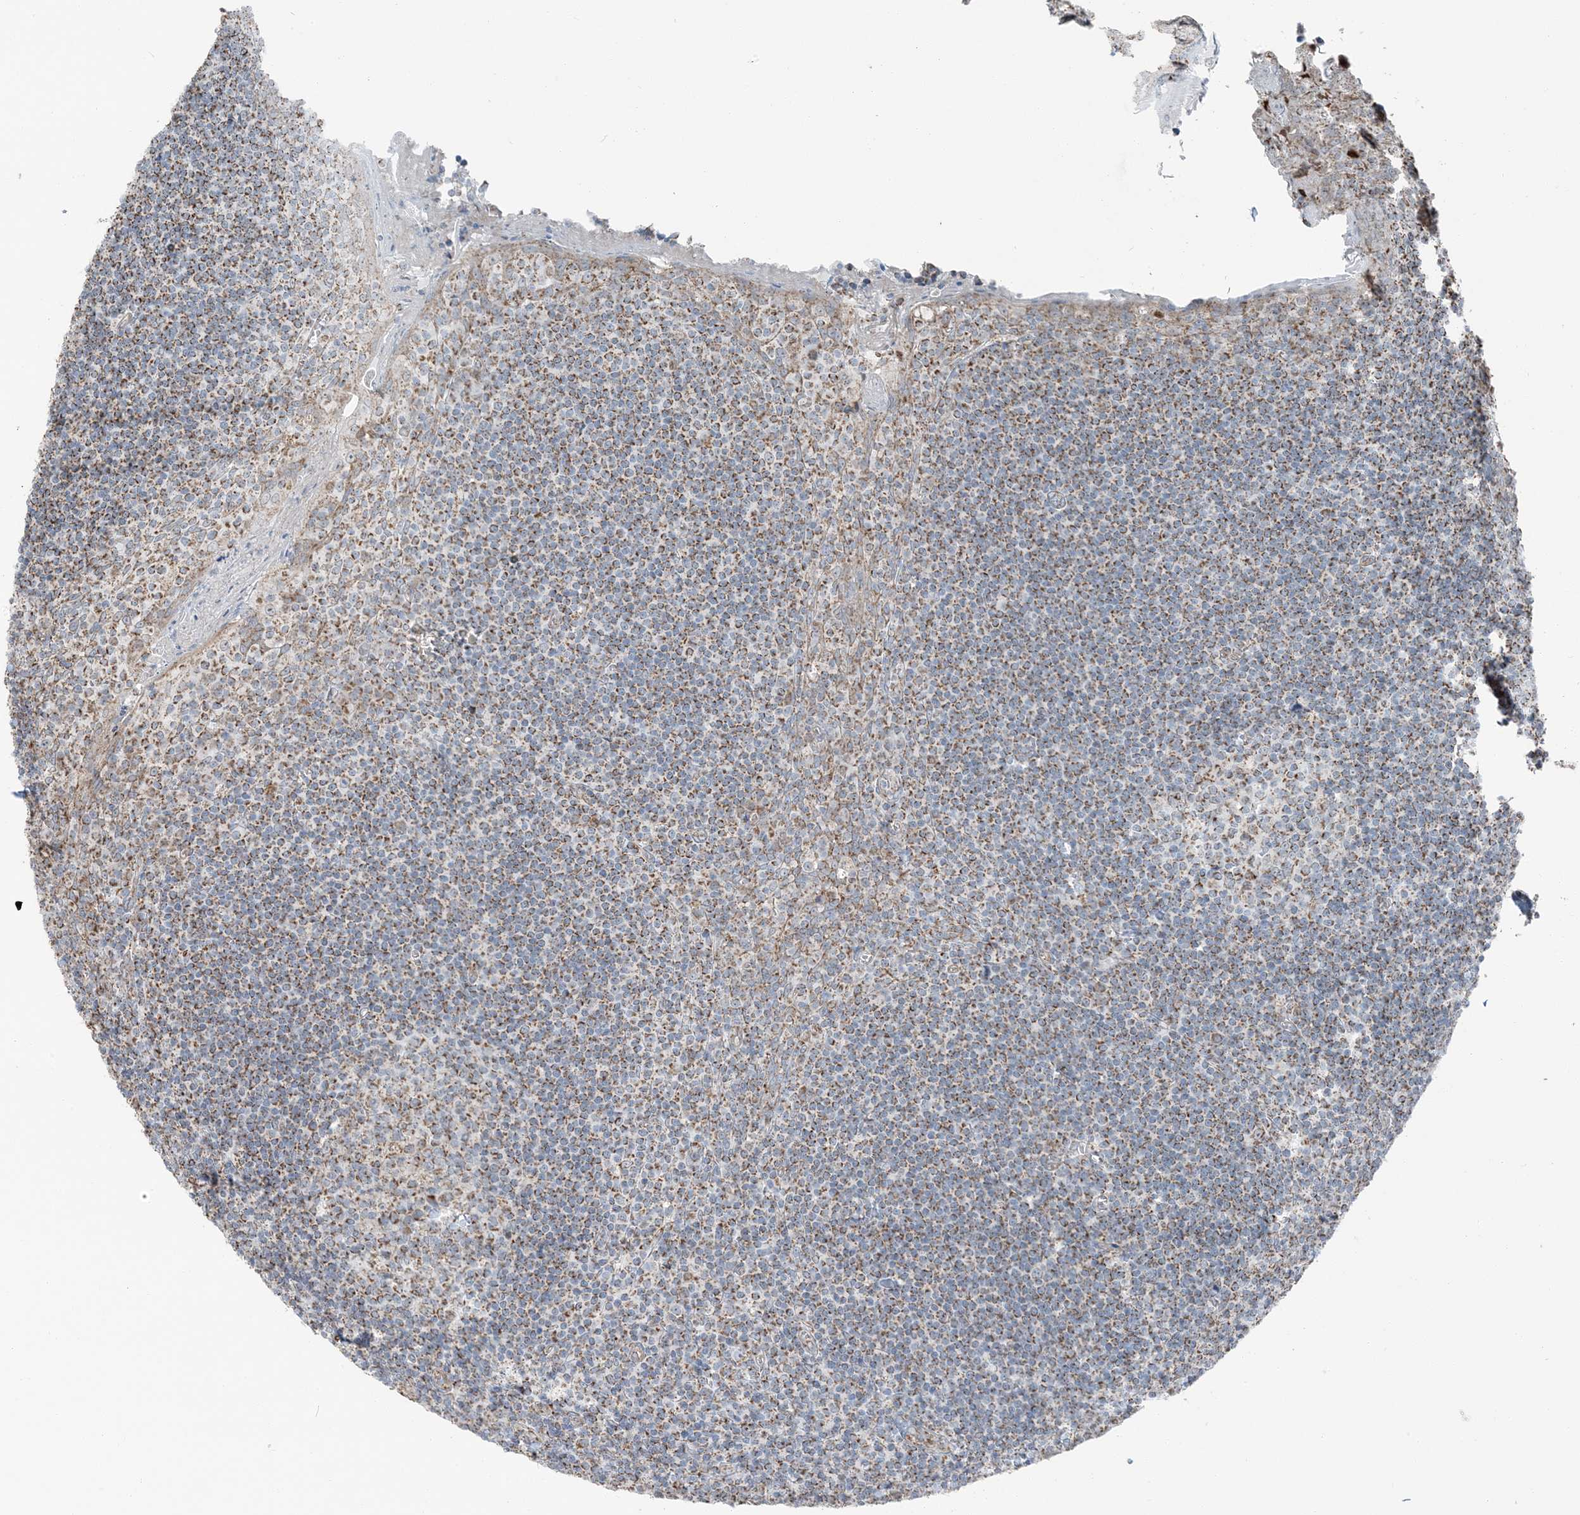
{"staining": {"intensity": "moderate", "quantity": ">75%", "location": "cytoplasmic/membranous"}, "tissue": "tonsil", "cell_type": "Germinal center cells", "image_type": "normal", "snomed": [{"axis": "morphology", "description": "Normal tissue, NOS"}, {"axis": "topography", "description": "Tonsil"}], "caption": "Immunohistochemical staining of normal human tonsil demonstrates medium levels of moderate cytoplasmic/membranous expression in approximately >75% of germinal center cells.", "gene": "PILRB", "patient": {"sex": "male", "age": 27}}